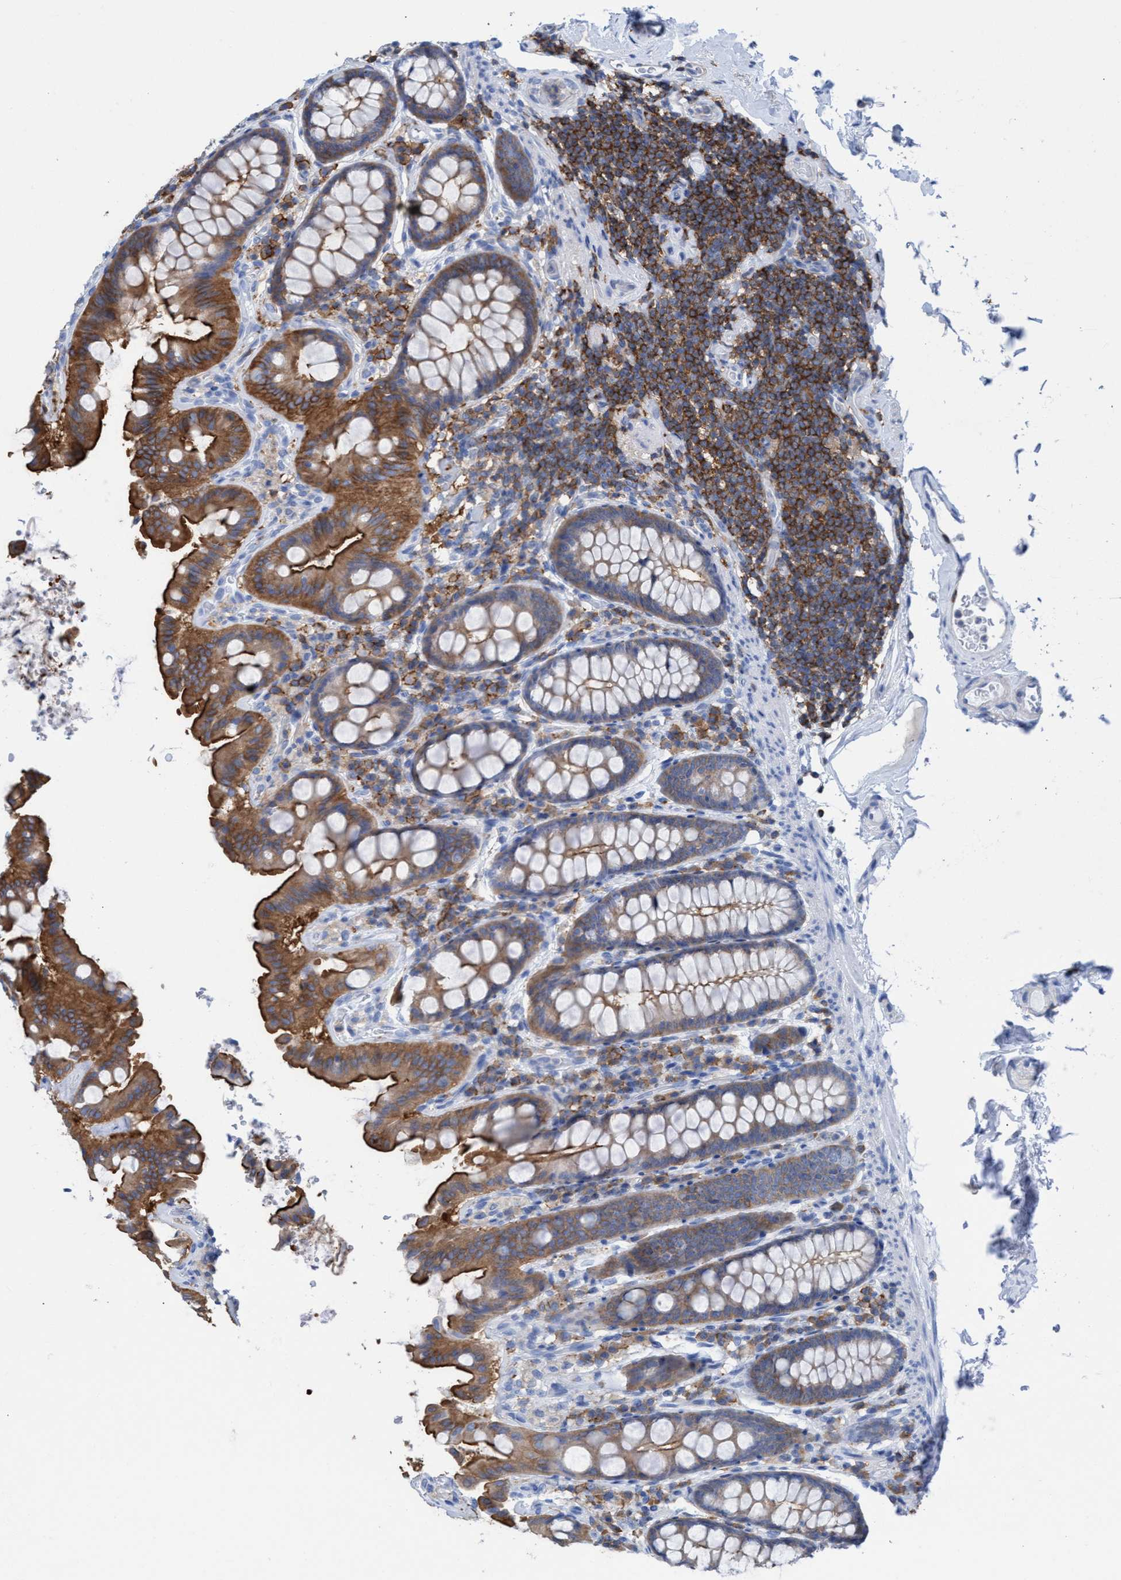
{"staining": {"intensity": "negative", "quantity": "none", "location": "none"}, "tissue": "colon", "cell_type": "Endothelial cells", "image_type": "normal", "snomed": [{"axis": "morphology", "description": "Normal tissue, NOS"}, {"axis": "topography", "description": "Colon"}, {"axis": "topography", "description": "Peripheral nerve tissue"}], "caption": "High magnification brightfield microscopy of benign colon stained with DAB (brown) and counterstained with hematoxylin (blue): endothelial cells show no significant positivity. Nuclei are stained in blue.", "gene": "EZR", "patient": {"sex": "female", "age": 61}}